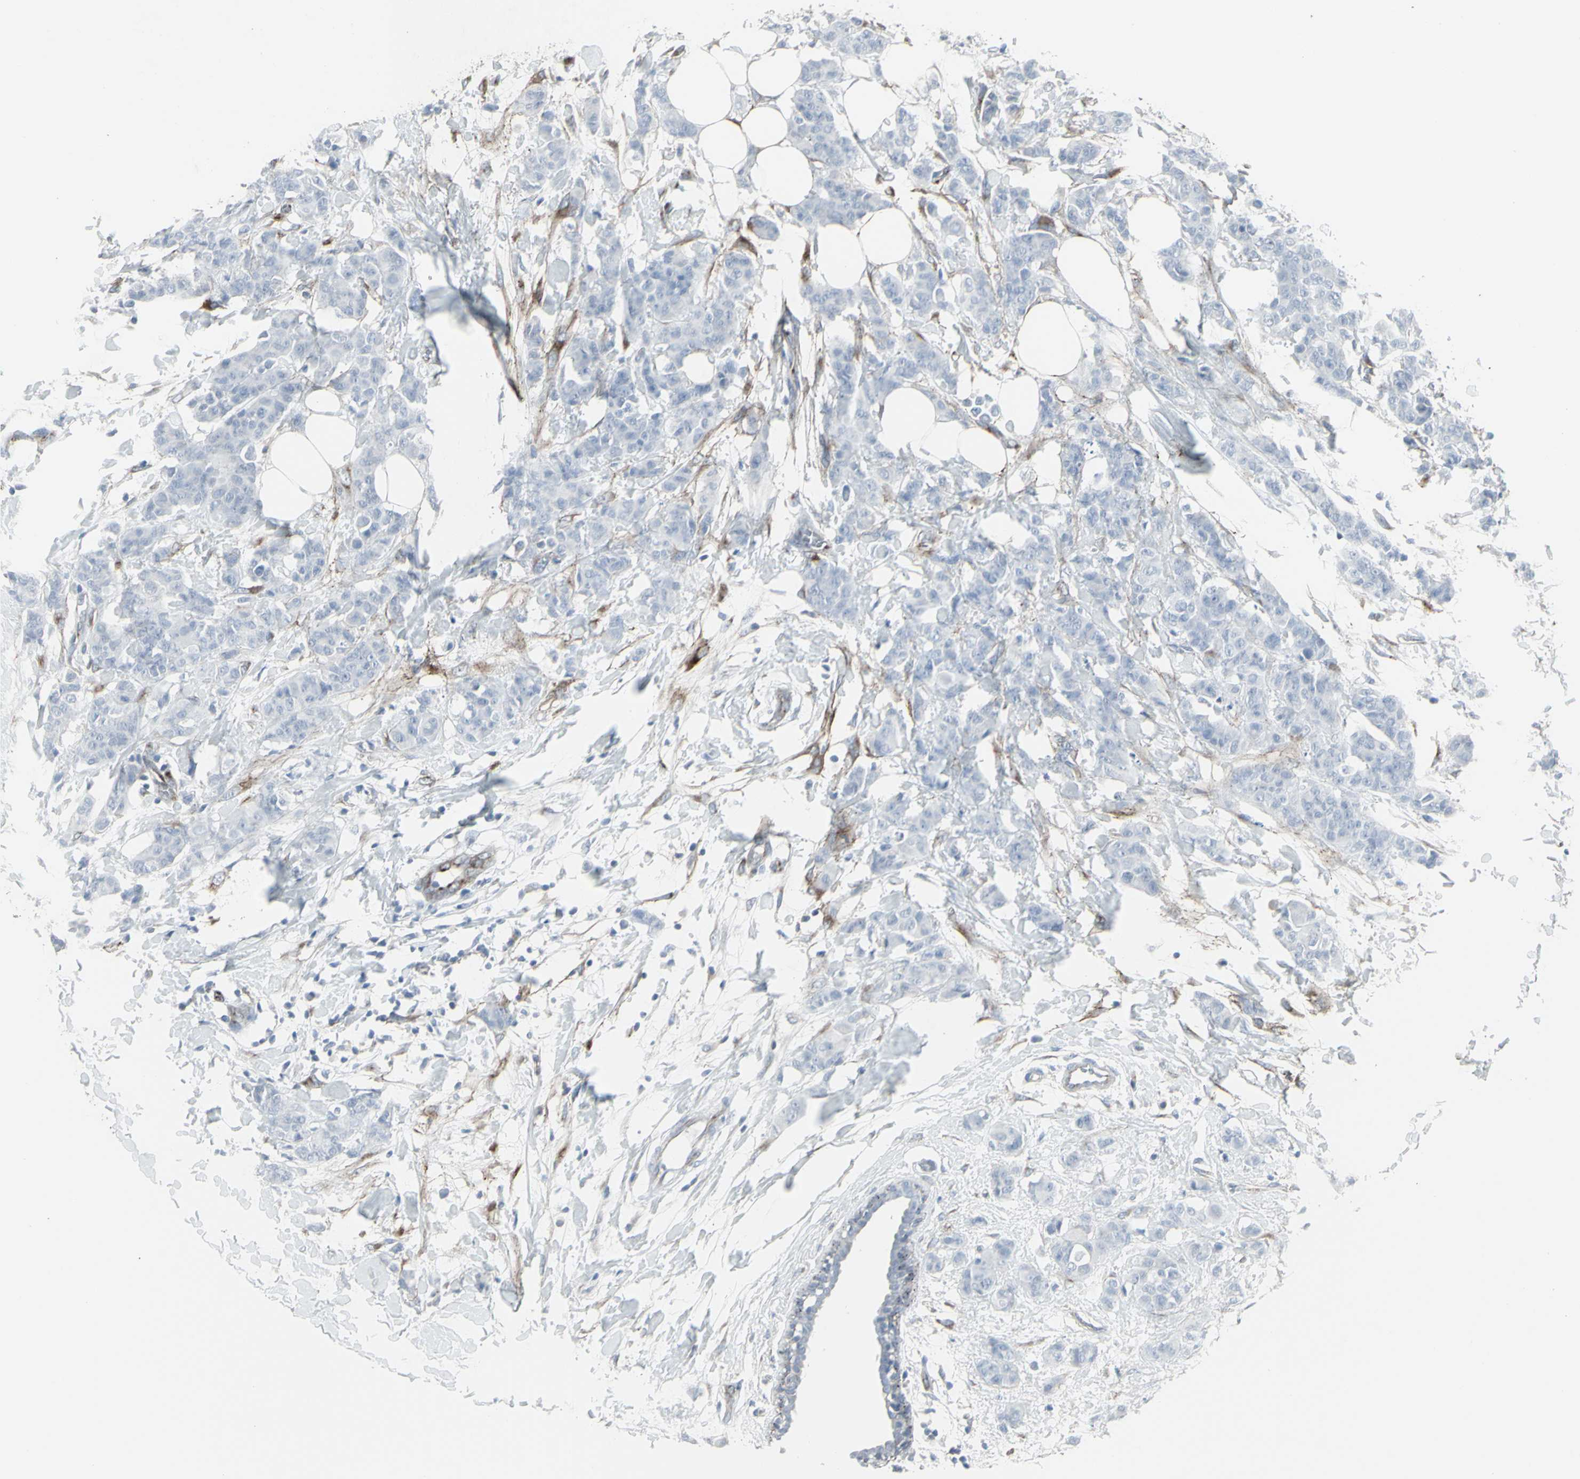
{"staining": {"intensity": "negative", "quantity": "none", "location": "none"}, "tissue": "breast cancer", "cell_type": "Tumor cells", "image_type": "cancer", "snomed": [{"axis": "morphology", "description": "Normal tissue, NOS"}, {"axis": "morphology", "description": "Duct carcinoma"}, {"axis": "topography", "description": "Breast"}], "caption": "This is an IHC photomicrograph of human breast infiltrating ductal carcinoma. There is no positivity in tumor cells.", "gene": "GJA1", "patient": {"sex": "female", "age": 40}}